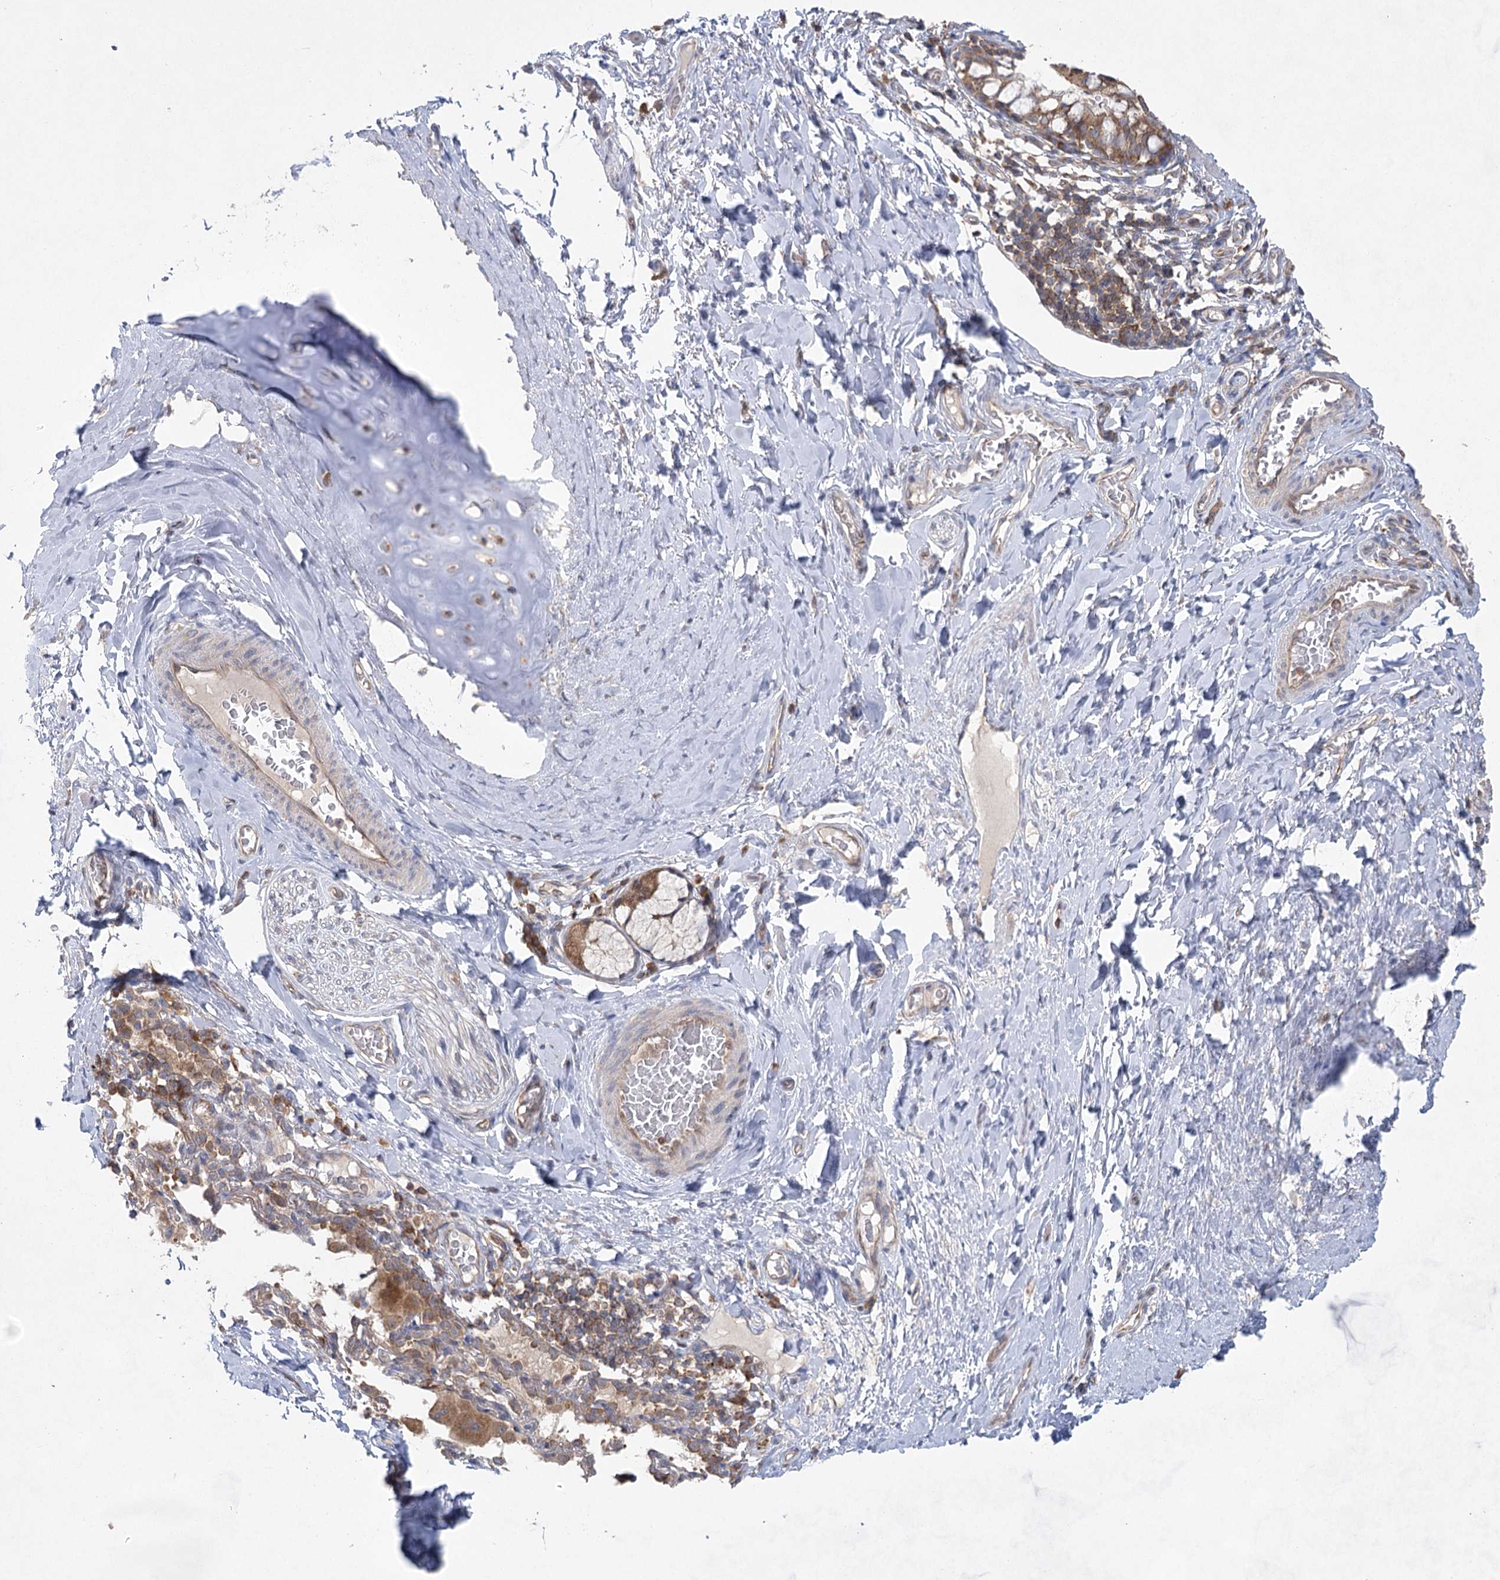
{"staining": {"intensity": "moderate", "quantity": ">75%", "location": "cytoplasmic/membranous"}, "tissue": "bronchus", "cell_type": "Respiratory epithelial cells", "image_type": "normal", "snomed": [{"axis": "morphology", "description": "Normal tissue, NOS"}, {"axis": "topography", "description": "Cartilage tissue"}, {"axis": "topography", "description": "Bronchus"}], "caption": "Protein staining of normal bronchus demonstrates moderate cytoplasmic/membranous expression in approximately >75% of respiratory epithelial cells. The protein of interest is stained brown, and the nuclei are stained in blue (DAB (3,3'-diaminobenzidine) IHC with brightfield microscopy, high magnification).", "gene": "EIF3A", "patient": {"sex": "female", "age": 36}}